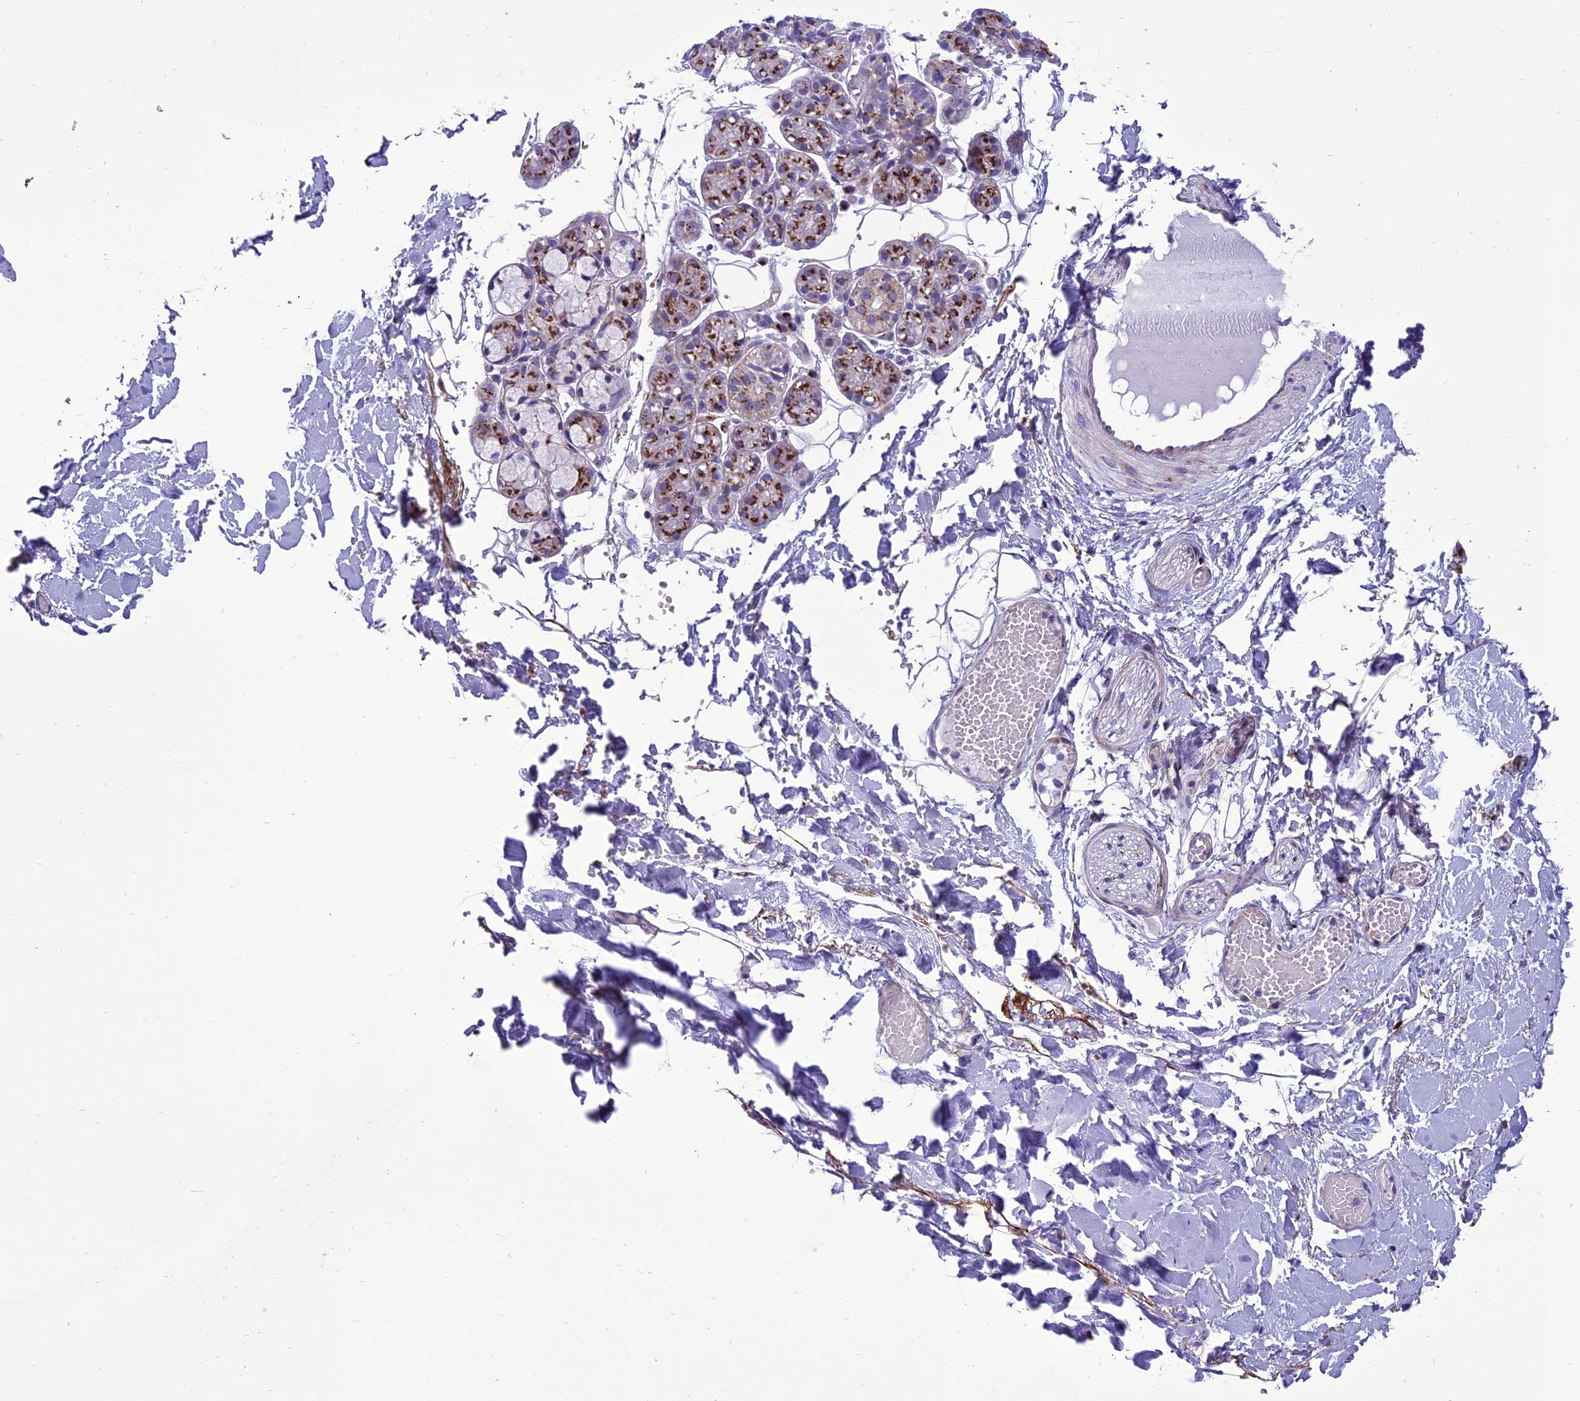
{"staining": {"intensity": "strong", "quantity": ">75%", "location": "cytoplasmic/membranous"}, "tissue": "salivary gland", "cell_type": "Glandular cells", "image_type": "normal", "snomed": [{"axis": "morphology", "description": "Normal tissue, NOS"}, {"axis": "topography", "description": "Salivary gland"}], "caption": "IHC of normal human salivary gland exhibits high levels of strong cytoplasmic/membranous positivity in approximately >75% of glandular cells.", "gene": "GOLM2", "patient": {"sex": "male", "age": 63}}